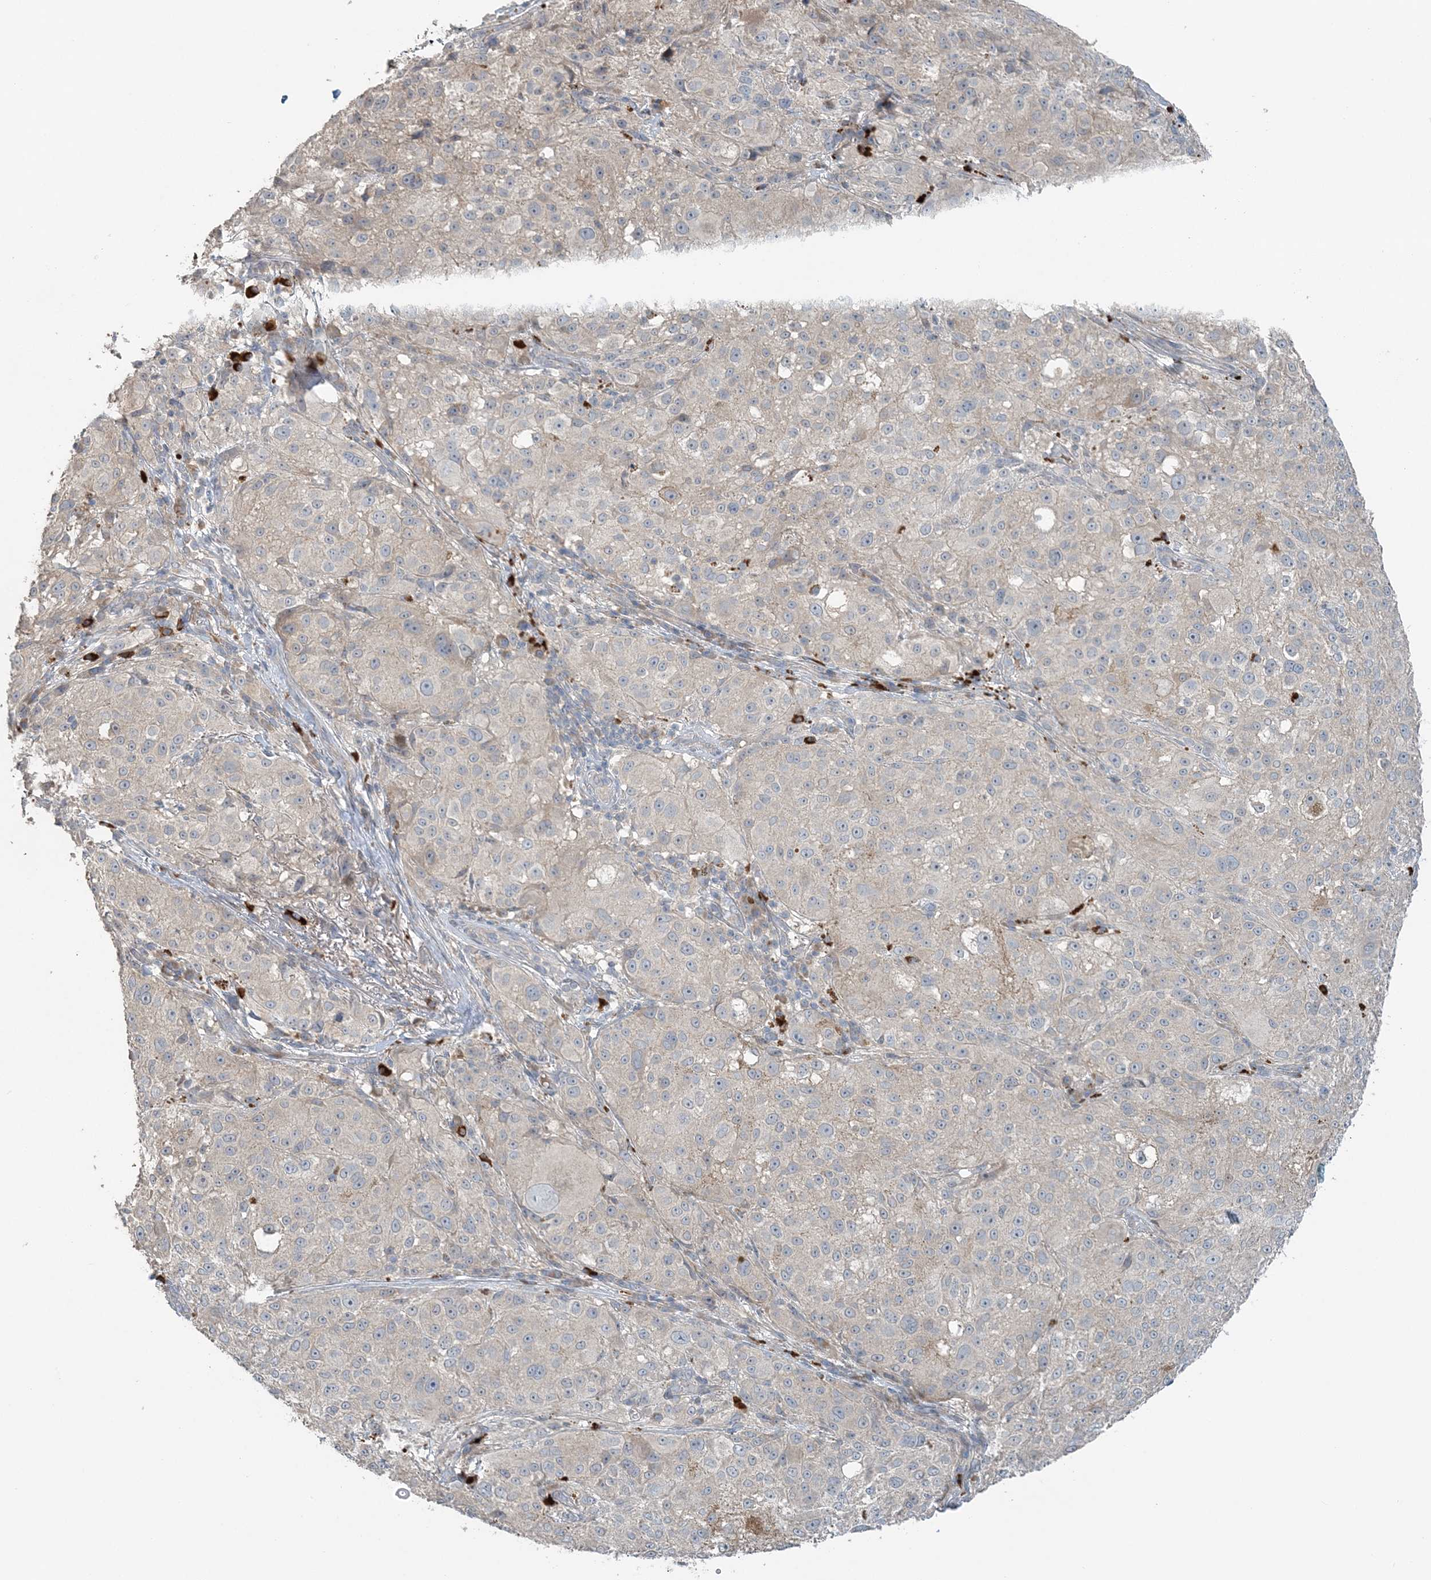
{"staining": {"intensity": "negative", "quantity": "none", "location": "none"}, "tissue": "melanoma", "cell_type": "Tumor cells", "image_type": "cancer", "snomed": [{"axis": "morphology", "description": "Necrosis, NOS"}, {"axis": "morphology", "description": "Malignant melanoma, NOS"}, {"axis": "topography", "description": "Skin"}], "caption": "High magnification brightfield microscopy of malignant melanoma stained with DAB (3,3'-diaminobenzidine) (brown) and counterstained with hematoxylin (blue): tumor cells show no significant staining.", "gene": "SLC4A10", "patient": {"sex": "female", "age": 87}}